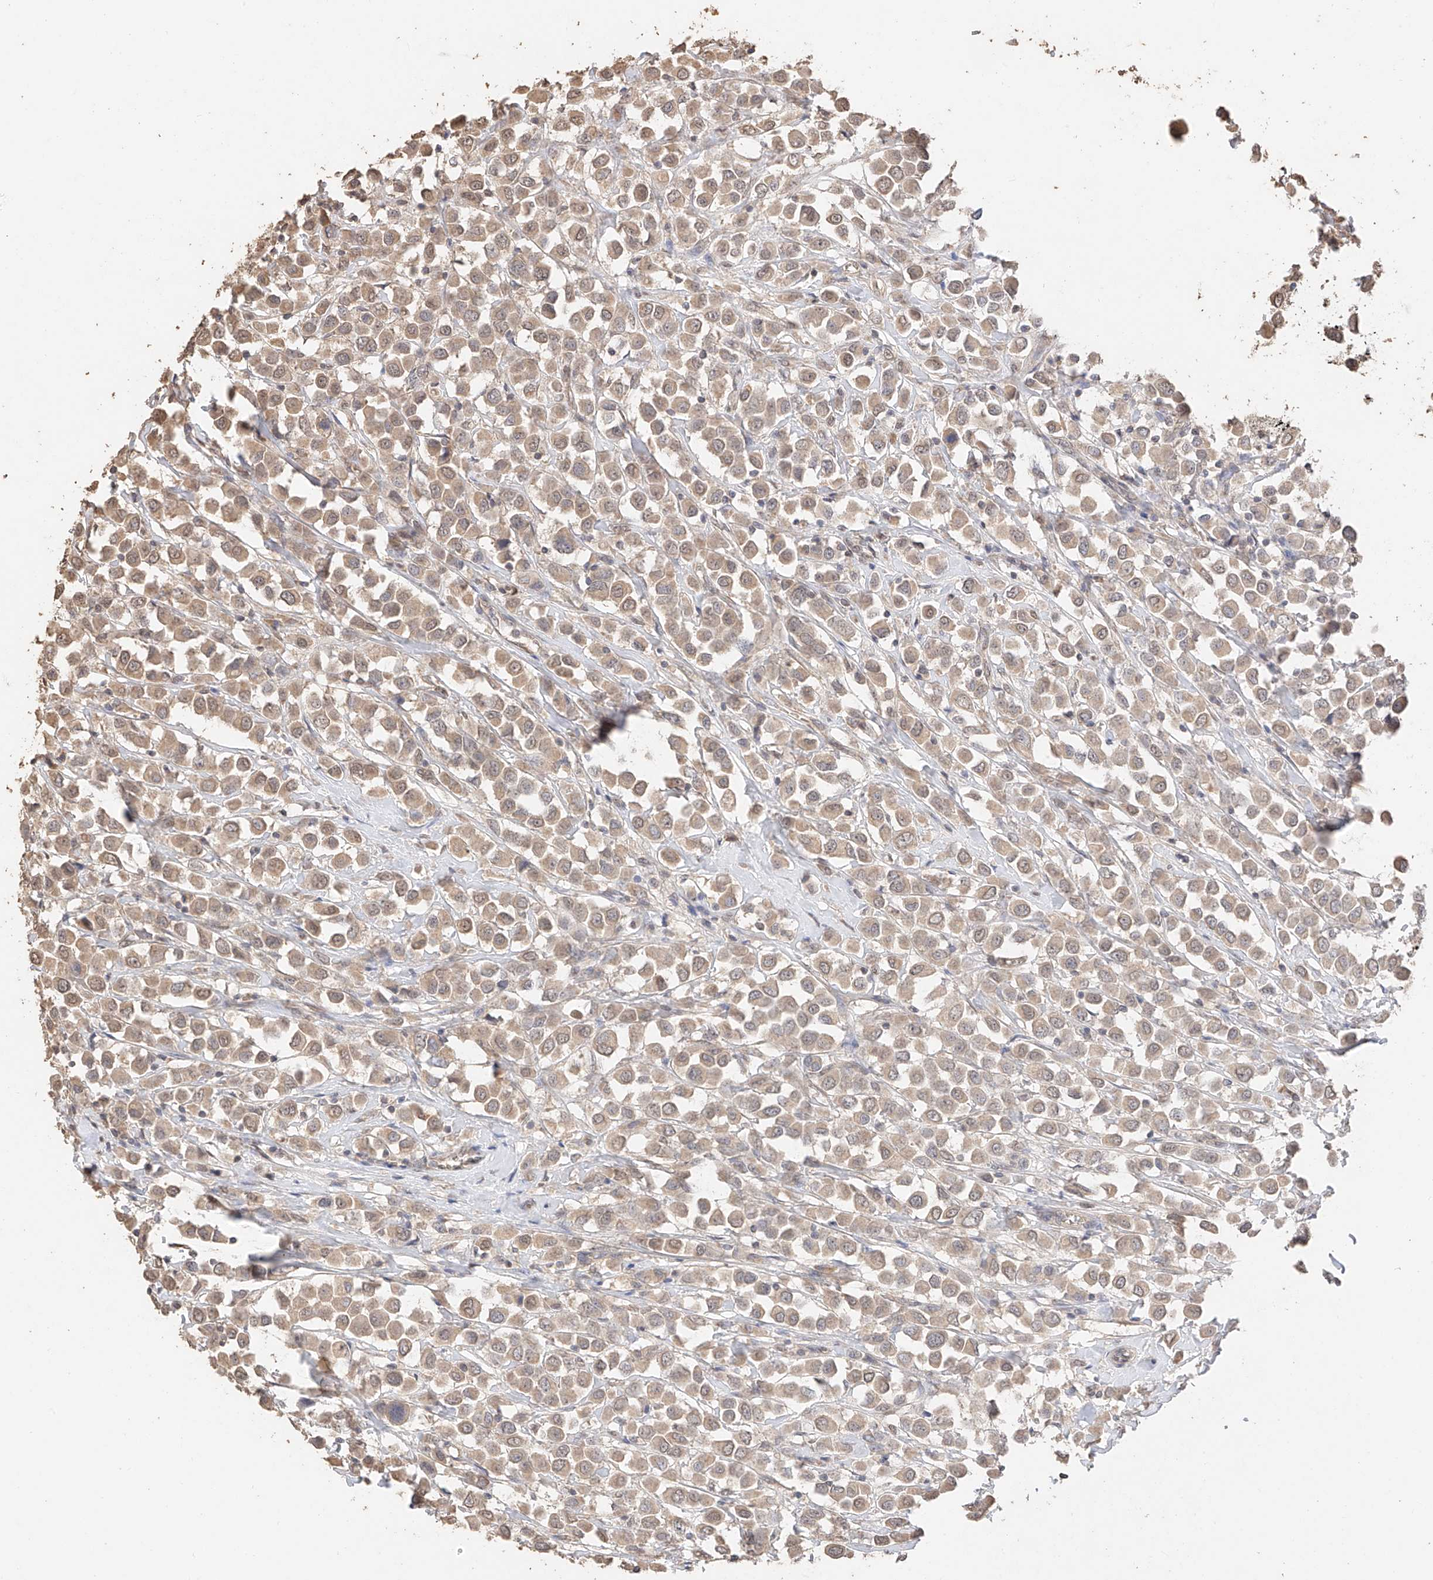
{"staining": {"intensity": "moderate", "quantity": ">75%", "location": "cytoplasmic/membranous"}, "tissue": "breast cancer", "cell_type": "Tumor cells", "image_type": "cancer", "snomed": [{"axis": "morphology", "description": "Duct carcinoma"}, {"axis": "topography", "description": "Breast"}], "caption": "Brown immunohistochemical staining in breast cancer displays moderate cytoplasmic/membranous expression in about >75% of tumor cells. (DAB (3,3'-diaminobenzidine) = brown stain, brightfield microscopy at high magnification).", "gene": "IL22RA2", "patient": {"sex": "female", "age": 61}}